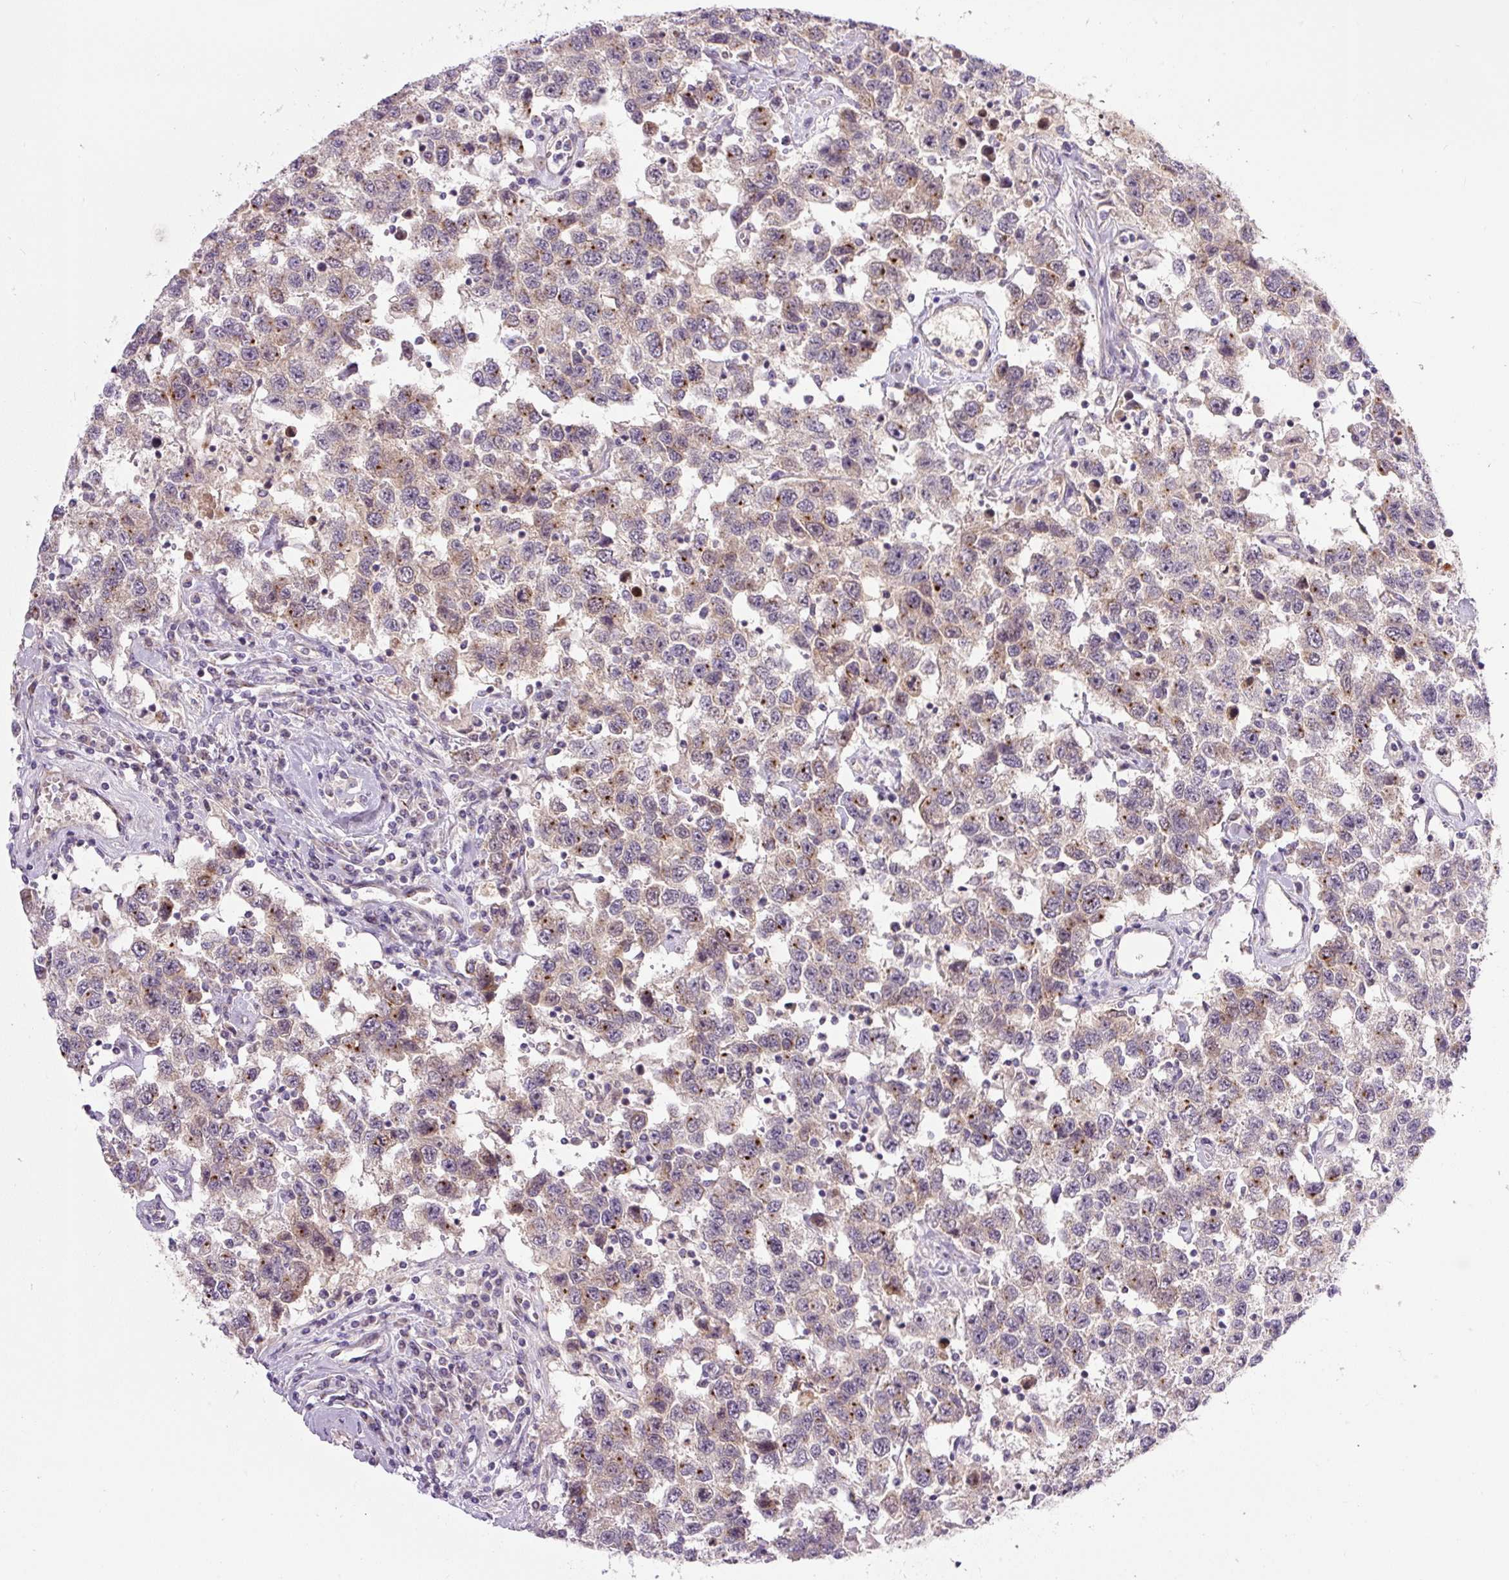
{"staining": {"intensity": "moderate", "quantity": "25%-75%", "location": "cytoplasmic/membranous"}, "tissue": "testis cancer", "cell_type": "Tumor cells", "image_type": "cancer", "snomed": [{"axis": "morphology", "description": "Seminoma, NOS"}, {"axis": "topography", "description": "Testis"}], "caption": "Seminoma (testis) was stained to show a protein in brown. There is medium levels of moderate cytoplasmic/membranous staining in approximately 25%-75% of tumor cells.", "gene": "PCM1", "patient": {"sex": "male", "age": 41}}